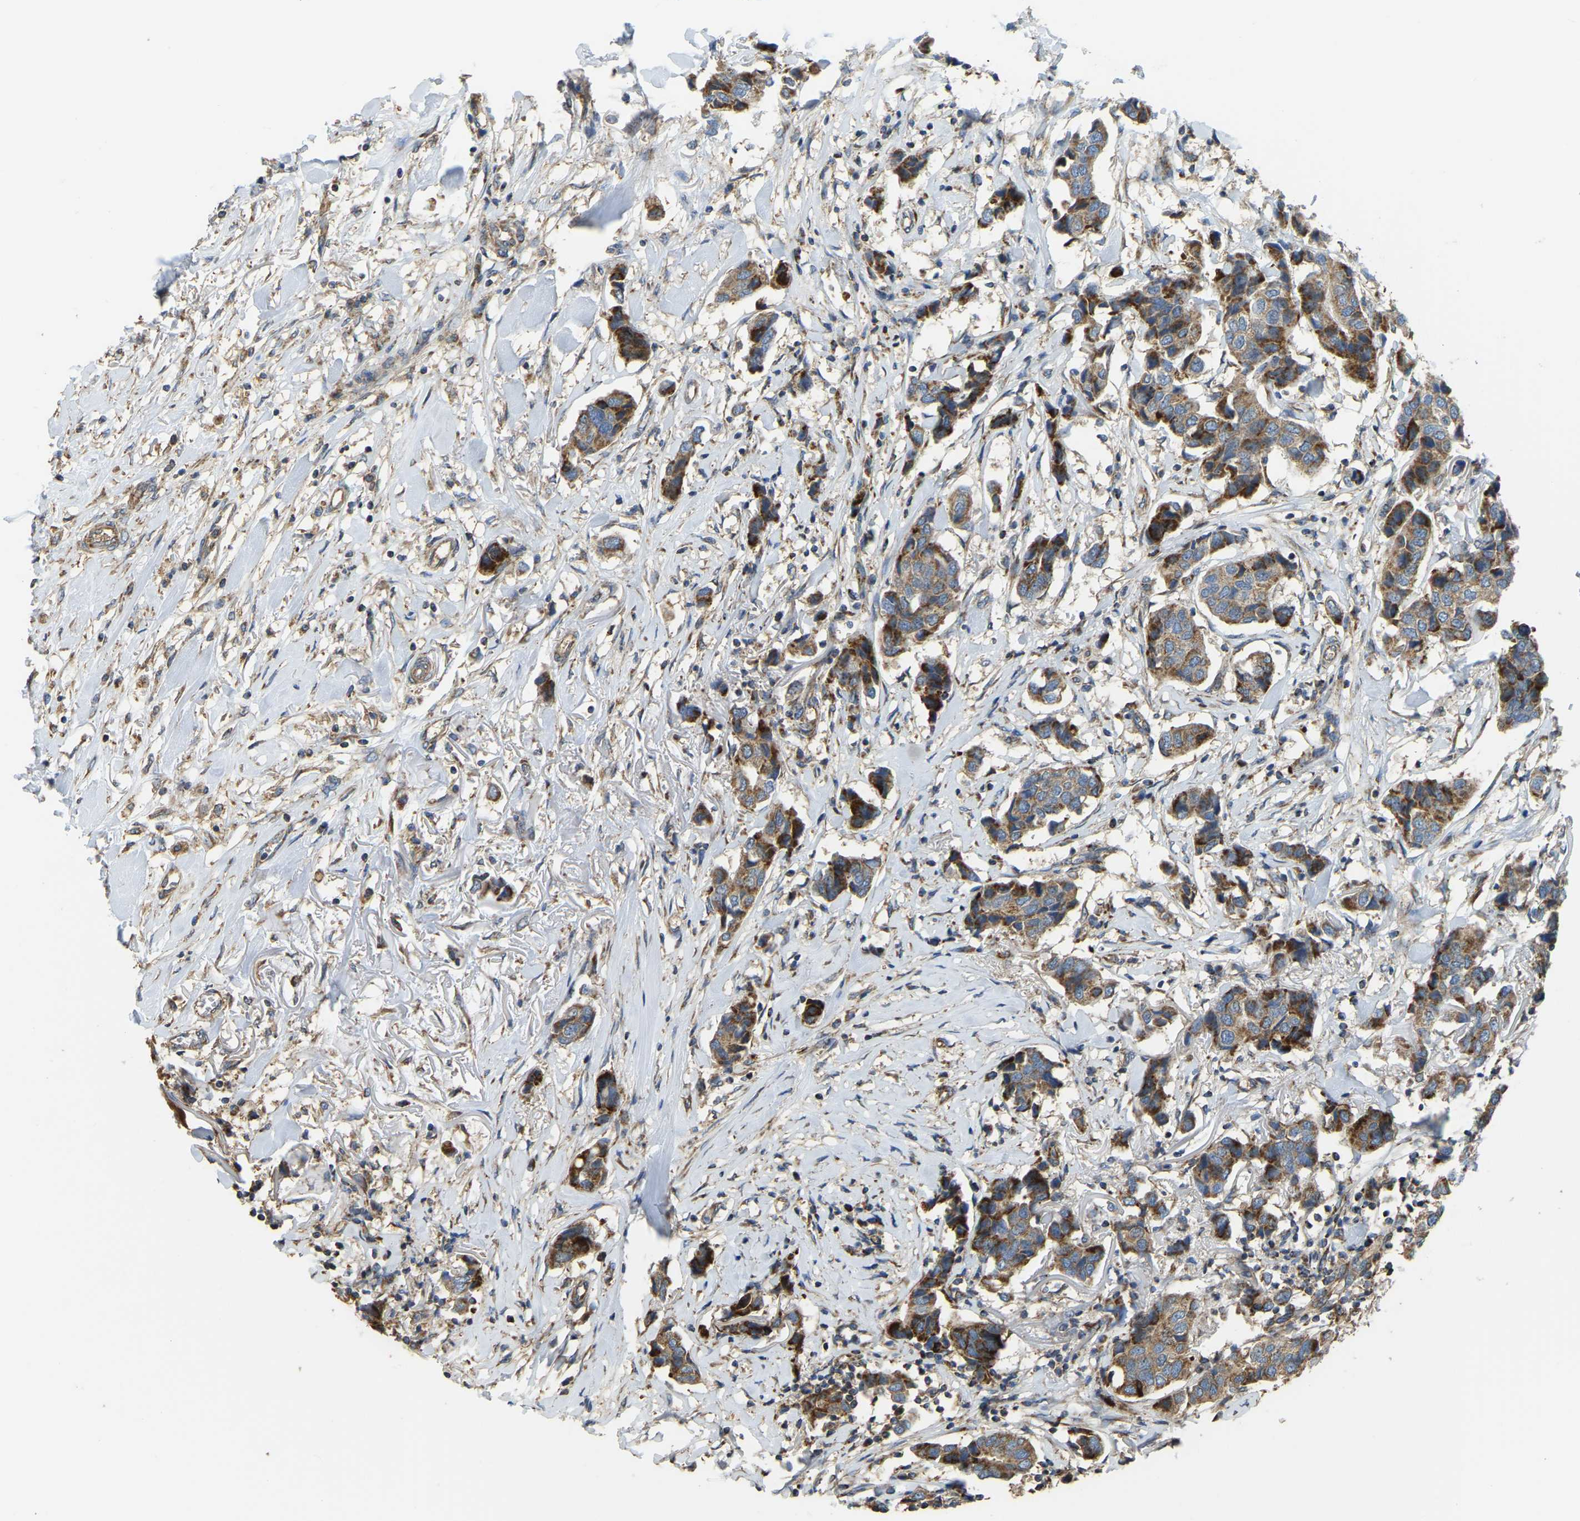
{"staining": {"intensity": "moderate", "quantity": ">75%", "location": "cytoplasmic/membranous"}, "tissue": "breast cancer", "cell_type": "Tumor cells", "image_type": "cancer", "snomed": [{"axis": "morphology", "description": "Duct carcinoma"}, {"axis": "topography", "description": "Breast"}], "caption": "A medium amount of moderate cytoplasmic/membranous expression is seen in approximately >75% of tumor cells in breast cancer tissue. (Stains: DAB in brown, nuclei in blue, Microscopy: brightfield microscopy at high magnification).", "gene": "PSMD7", "patient": {"sex": "female", "age": 80}}